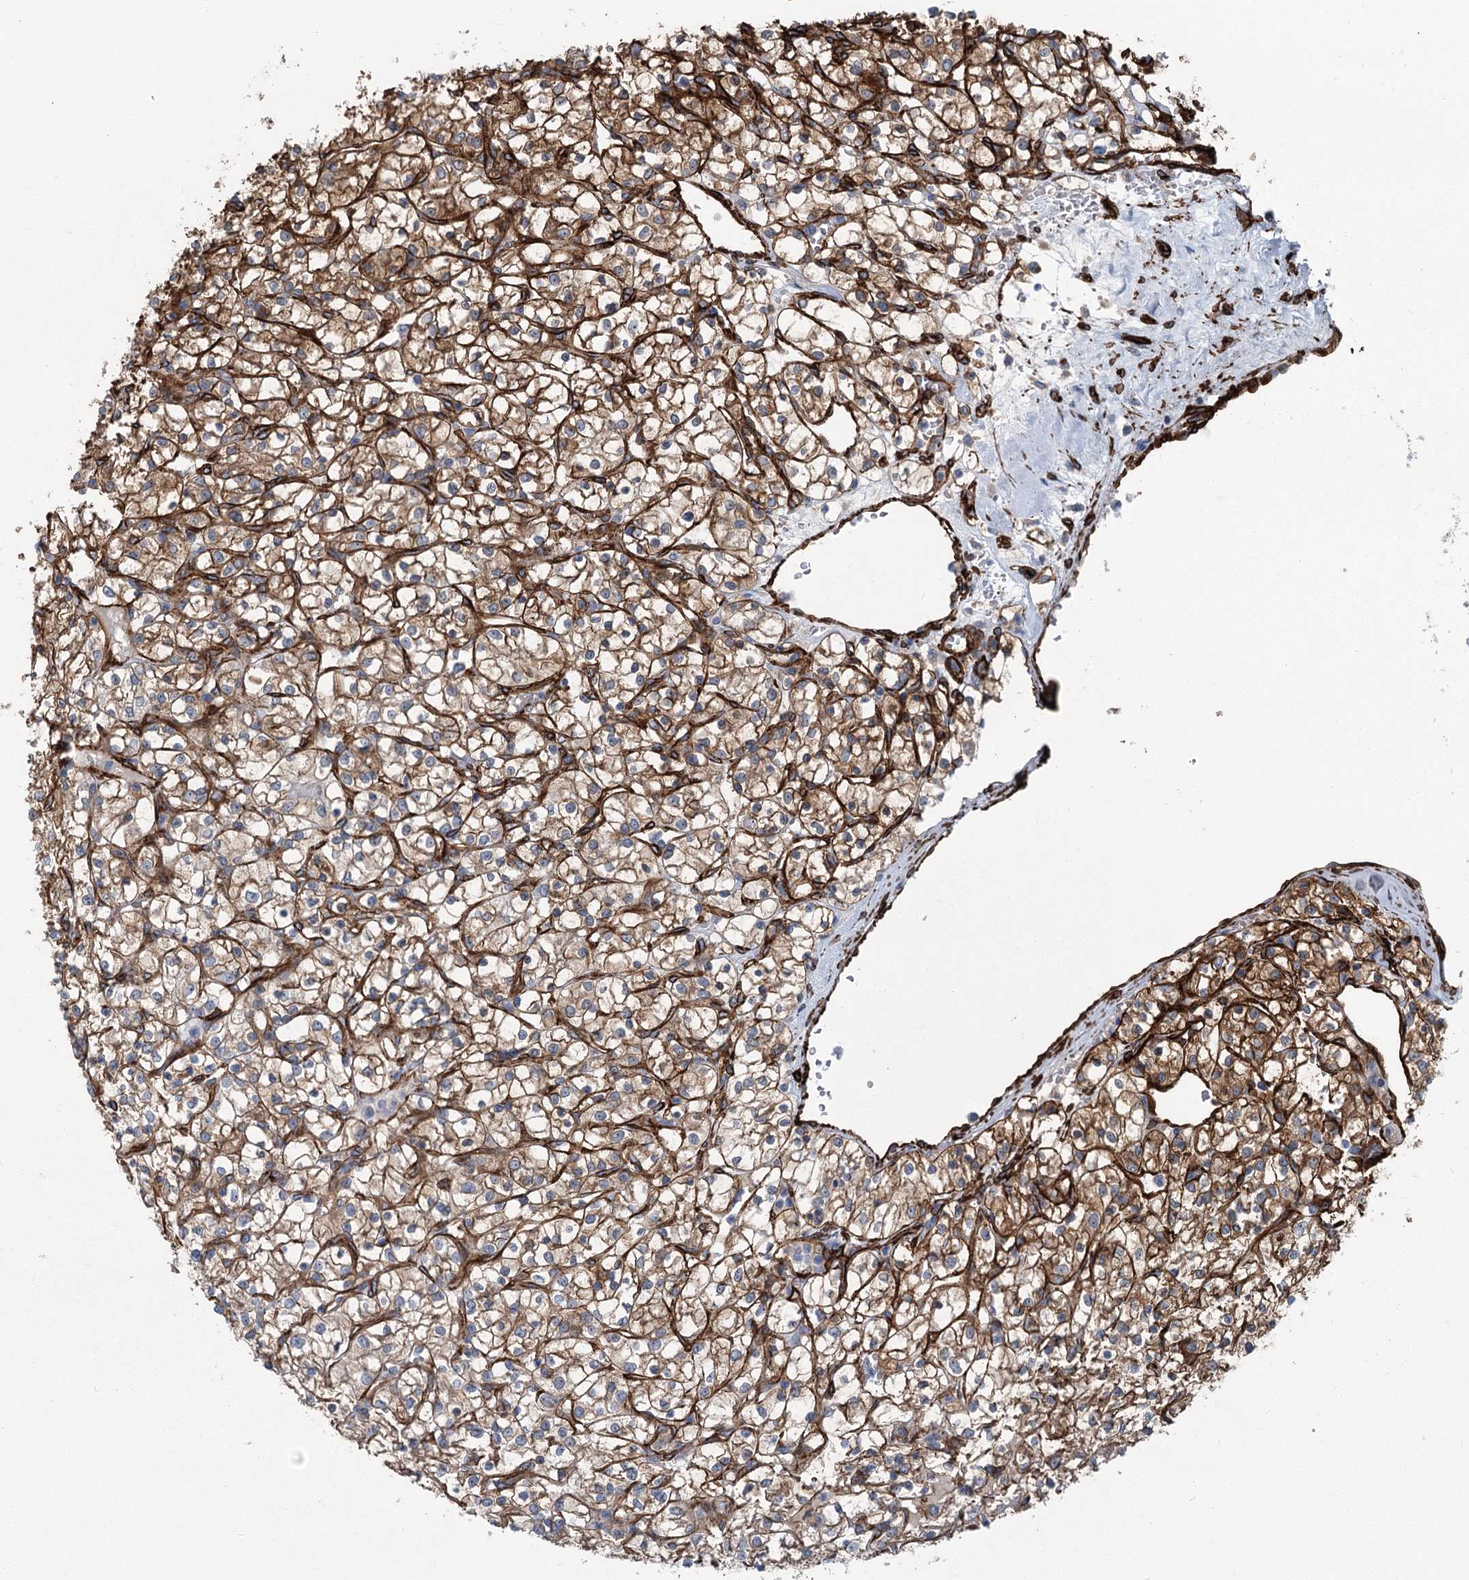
{"staining": {"intensity": "moderate", "quantity": ">75%", "location": "cytoplasmic/membranous"}, "tissue": "renal cancer", "cell_type": "Tumor cells", "image_type": "cancer", "snomed": [{"axis": "morphology", "description": "Adenocarcinoma, NOS"}, {"axis": "topography", "description": "Kidney"}], "caption": "Immunohistochemical staining of human renal cancer reveals medium levels of moderate cytoplasmic/membranous protein expression in about >75% of tumor cells.", "gene": "IQSEC1", "patient": {"sex": "female", "age": 69}}